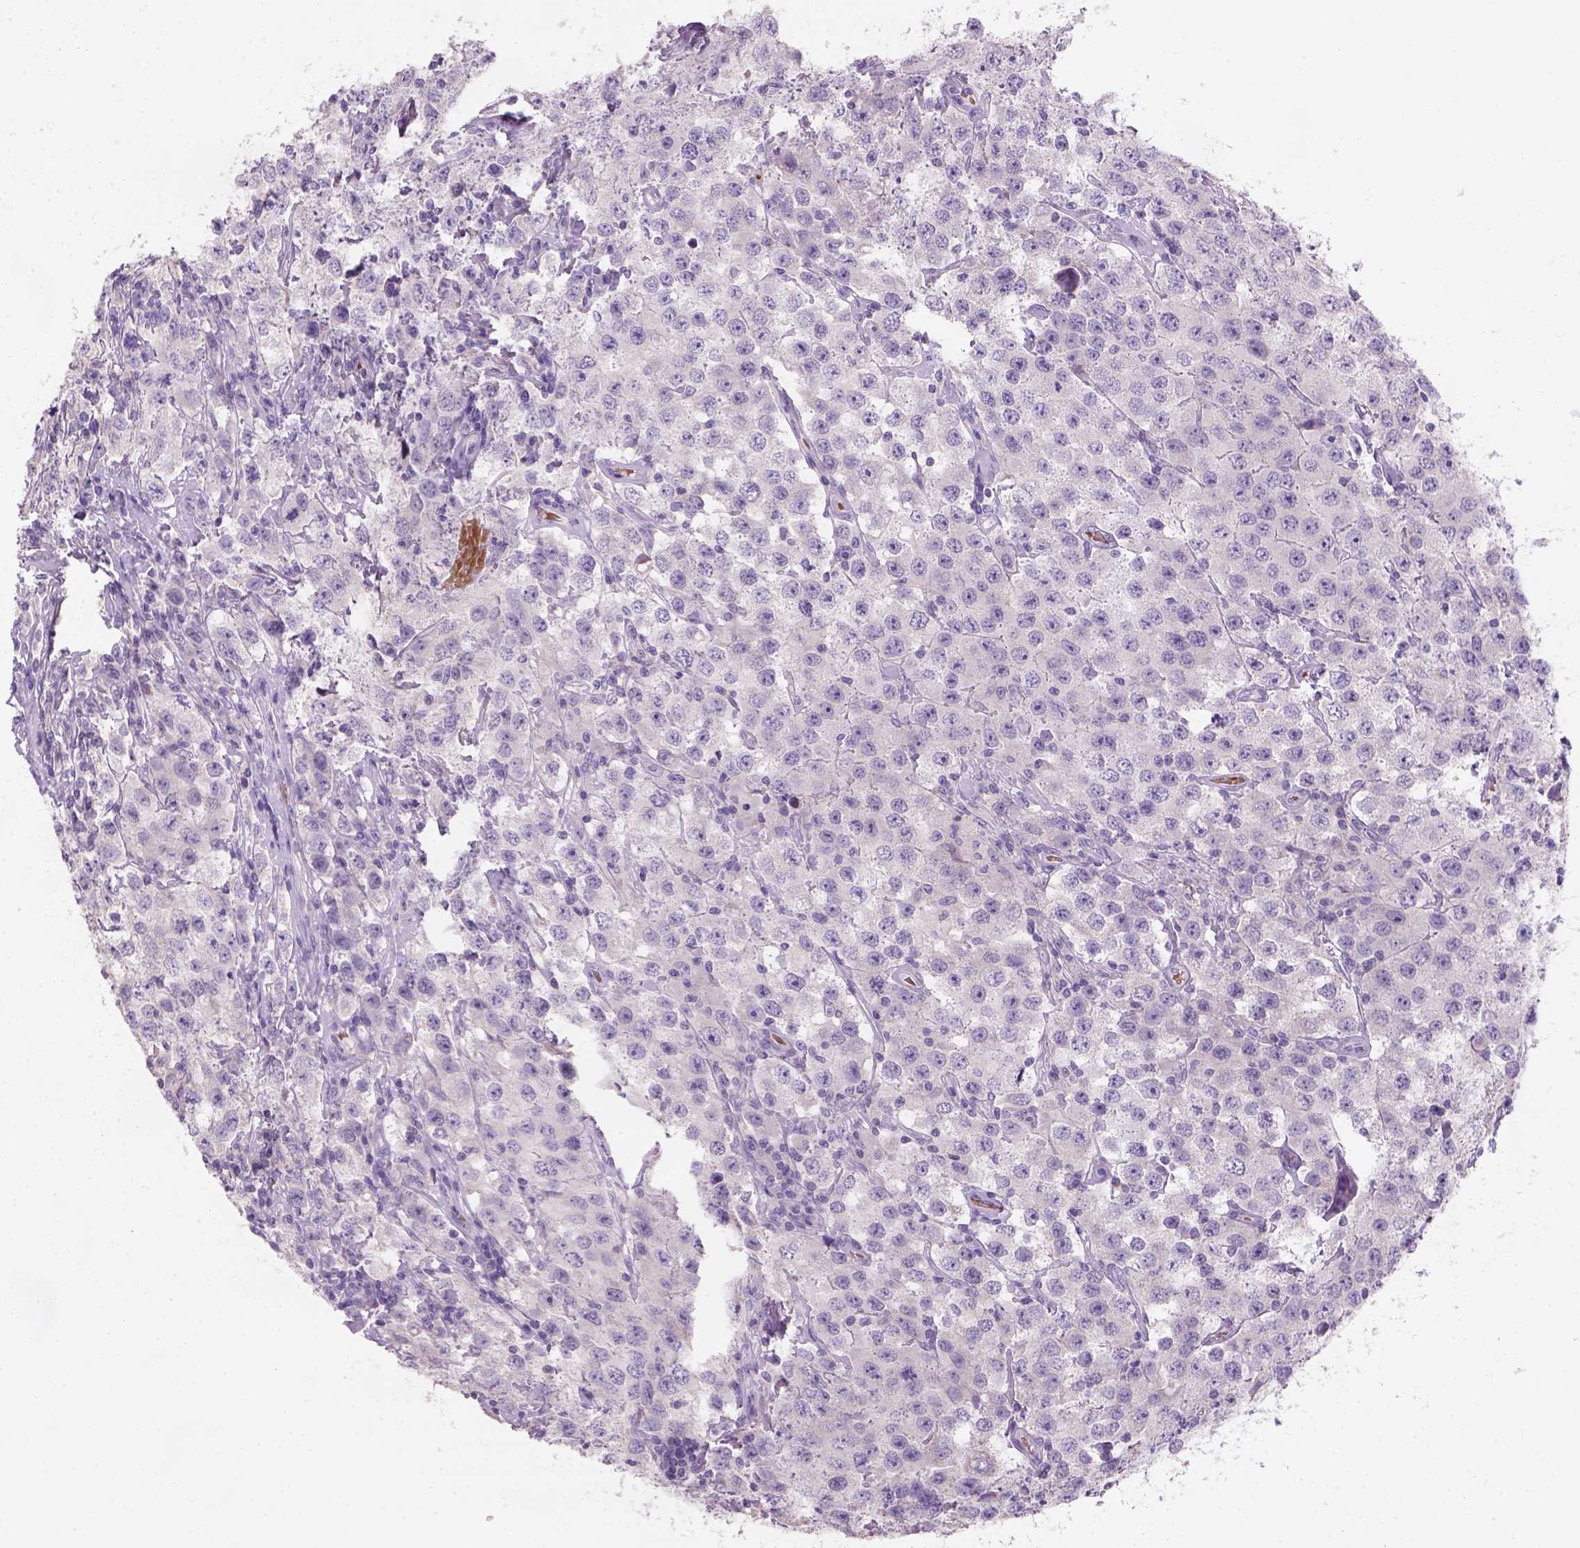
{"staining": {"intensity": "negative", "quantity": "none", "location": "none"}, "tissue": "testis cancer", "cell_type": "Tumor cells", "image_type": "cancer", "snomed": [{"axis": "morphology", "description": "Seminoma, NOS"}, {"axis": "topography", "description": "Testis"}], "caption": "Human testis seminoma stained for a protein using immunohistochemistry demonstrates no expression in tumor cells.", "gene": "ZMAT4", "patient": {"sex": "male", "age": 52}}